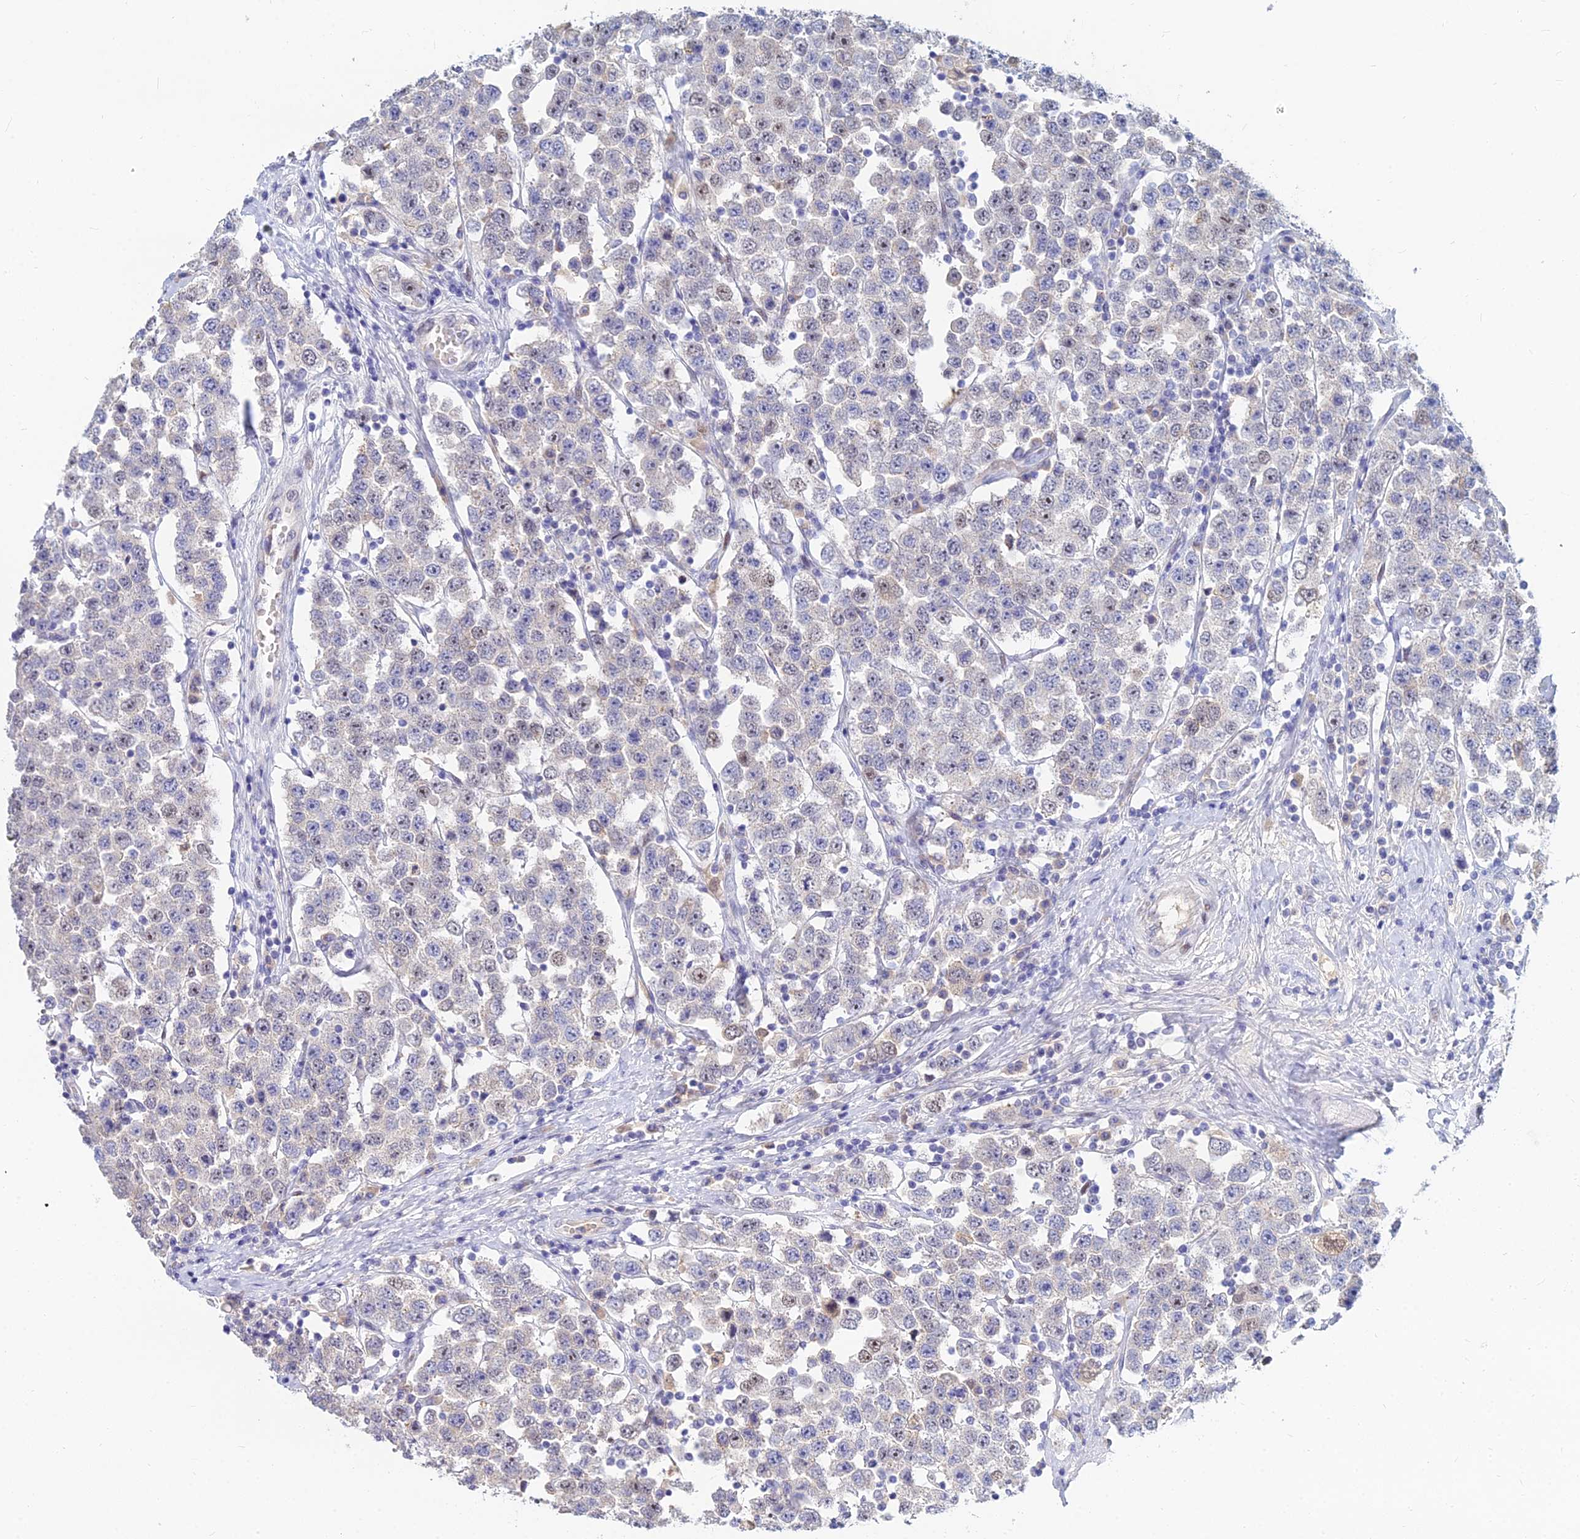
{"staining": {"intensity": "weak", "quantity": "<25%", "location": "nuclear"}, "tissue": "testis cancer", "cell_type": "Tumor cells", "image_type": "cancer", "snomed": [{"axis": "morphology", "description": "Seminoma, NOS"}, {"axis": "topography", "description": "Testis"}], "caption": "Histopathology image shows no protein positivity in tumor cells of testis seminoma tissue.", "gene": "GOLGA6D", "patient": {"sex": "male", "age": 28}}